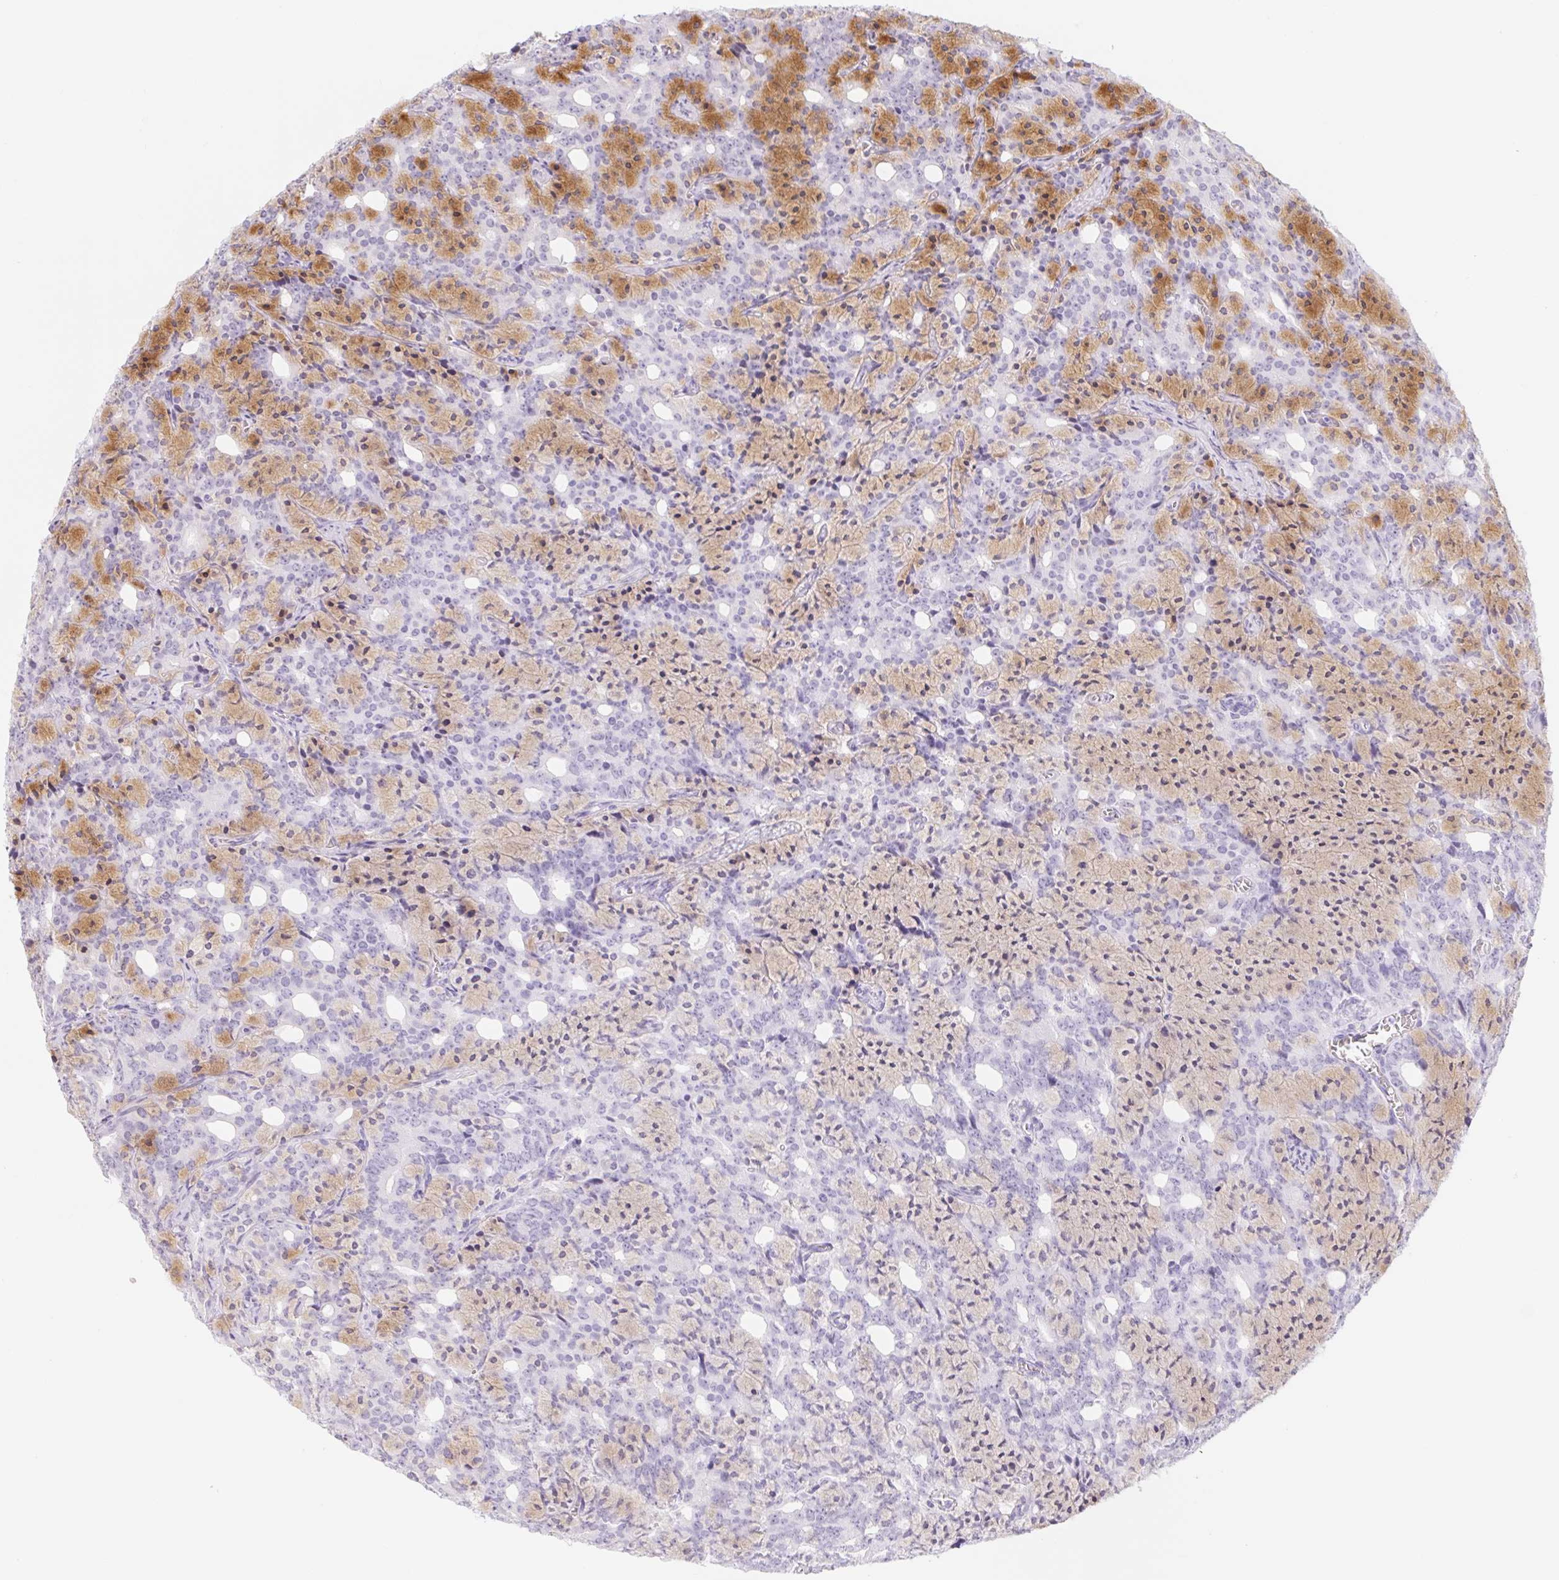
{"staining": {"intensity": "negative", "quantity": "none", "location": "none"}, "tissue": "prostate cancer", "cell_type": "Tumor cells", "image_type": "cancer", "snomed": [{"axis": "morphology", "description": "Adenocarcinoma, High grade"}, {"axis": "topography", "description": "Prostate"}], "caption": "This is an immunohistochemistry (IHC) histopathology image of human prostate cancer. There is no positivity in tumor cells.", "gene": "MORC1", "patient": {"sex": "male", "age": 84}}